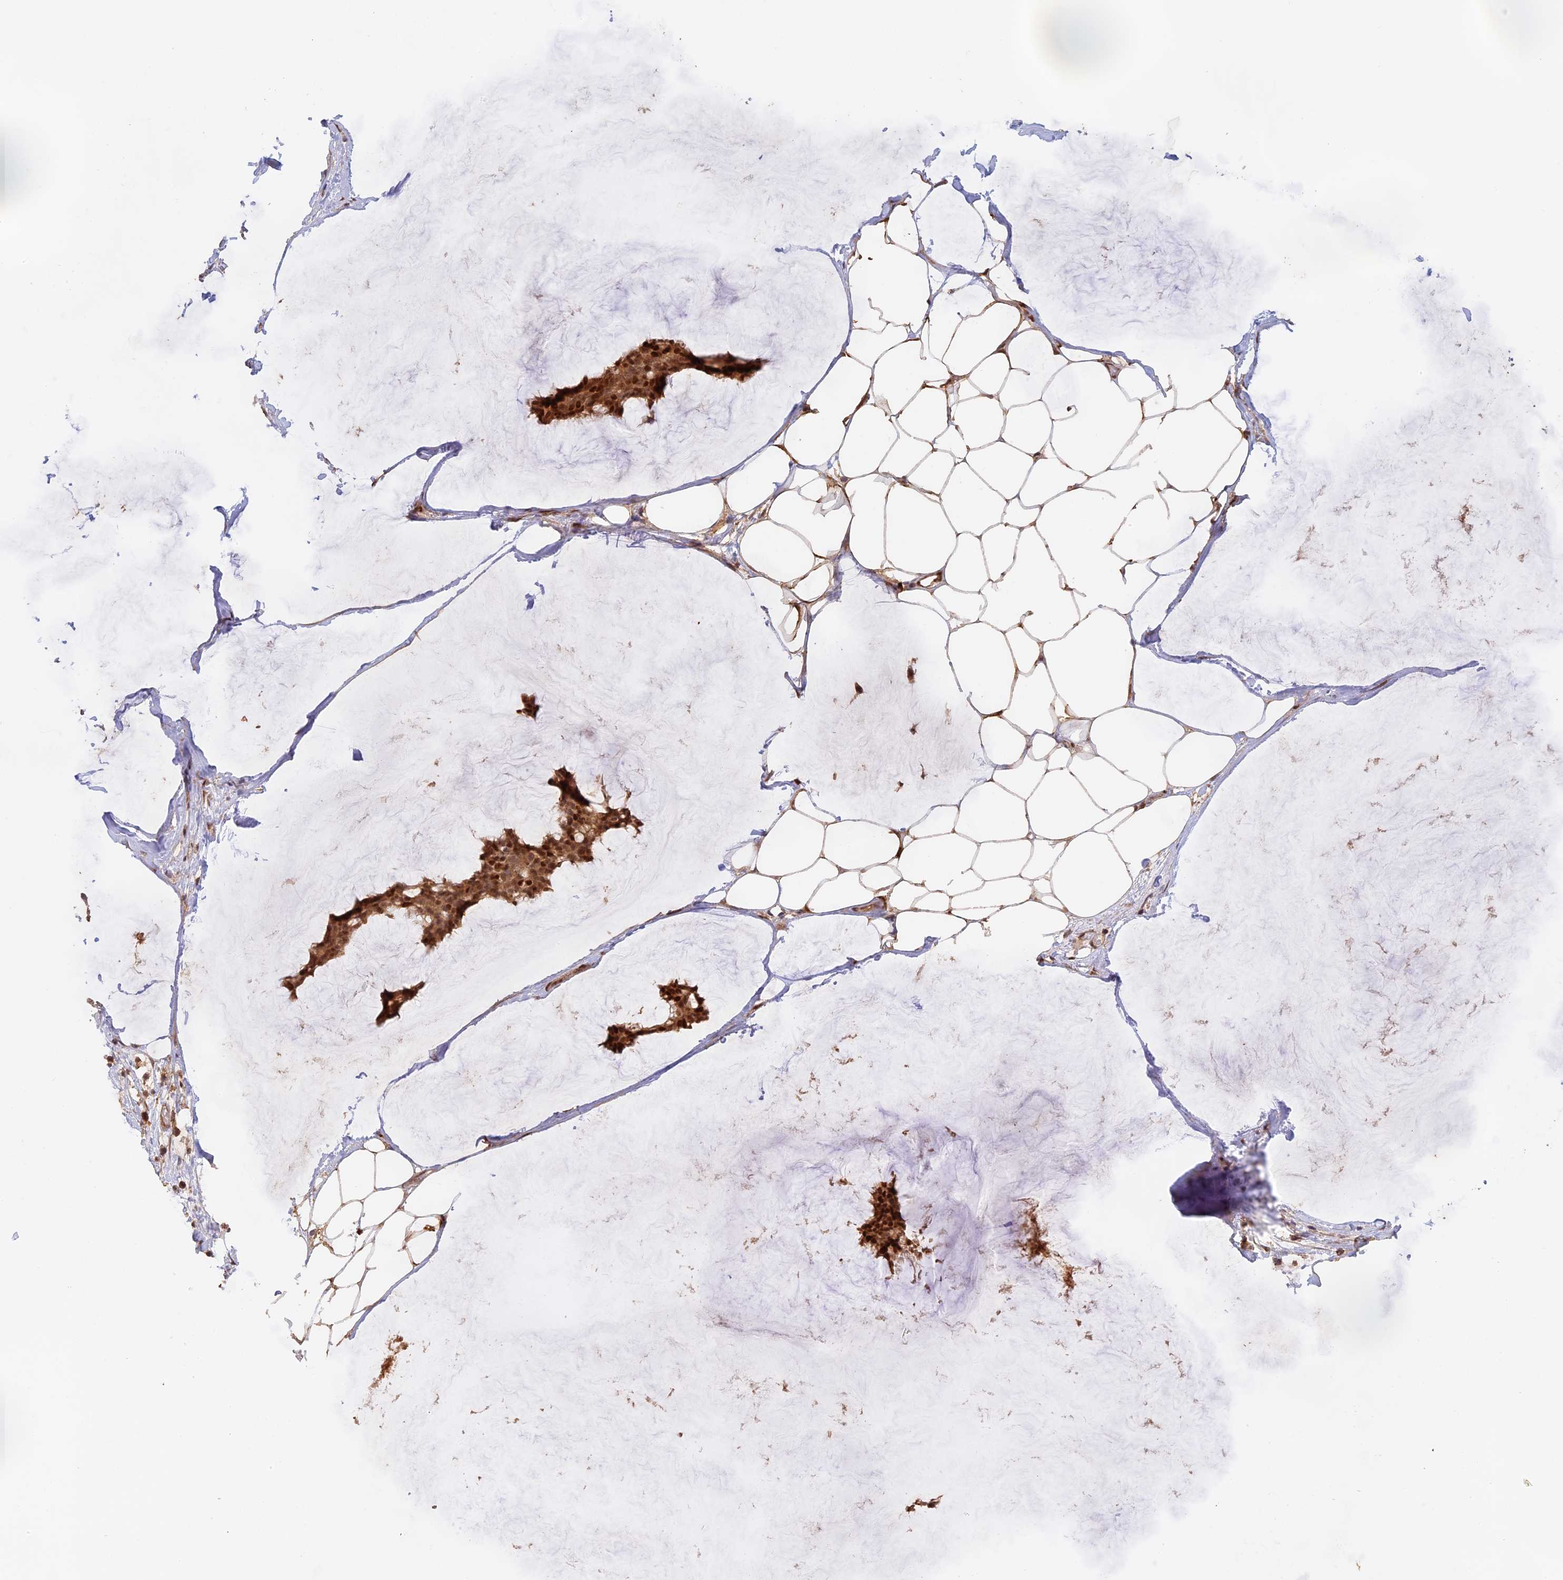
{"staining": {"intensity": "moderate", "quantity": ">75%", "location": "cytoplasmic/membranous,nuclear"}, "tissue": "breast cancer", "cell_type": "Tumor cells", "image_type": "cancer", "snomed": [{"axis": "morphology", "description": "Duct carcinoma"}, {"axis": "topography", "description": "Breast"}], "caption": "Human breast cancer (infiltrating ductal carcinoma) stained with a protein marker exhibits moderate staining in tumor cells.", "gene": "MYBL2", "patient": {"sex": "female", "age": 93}}